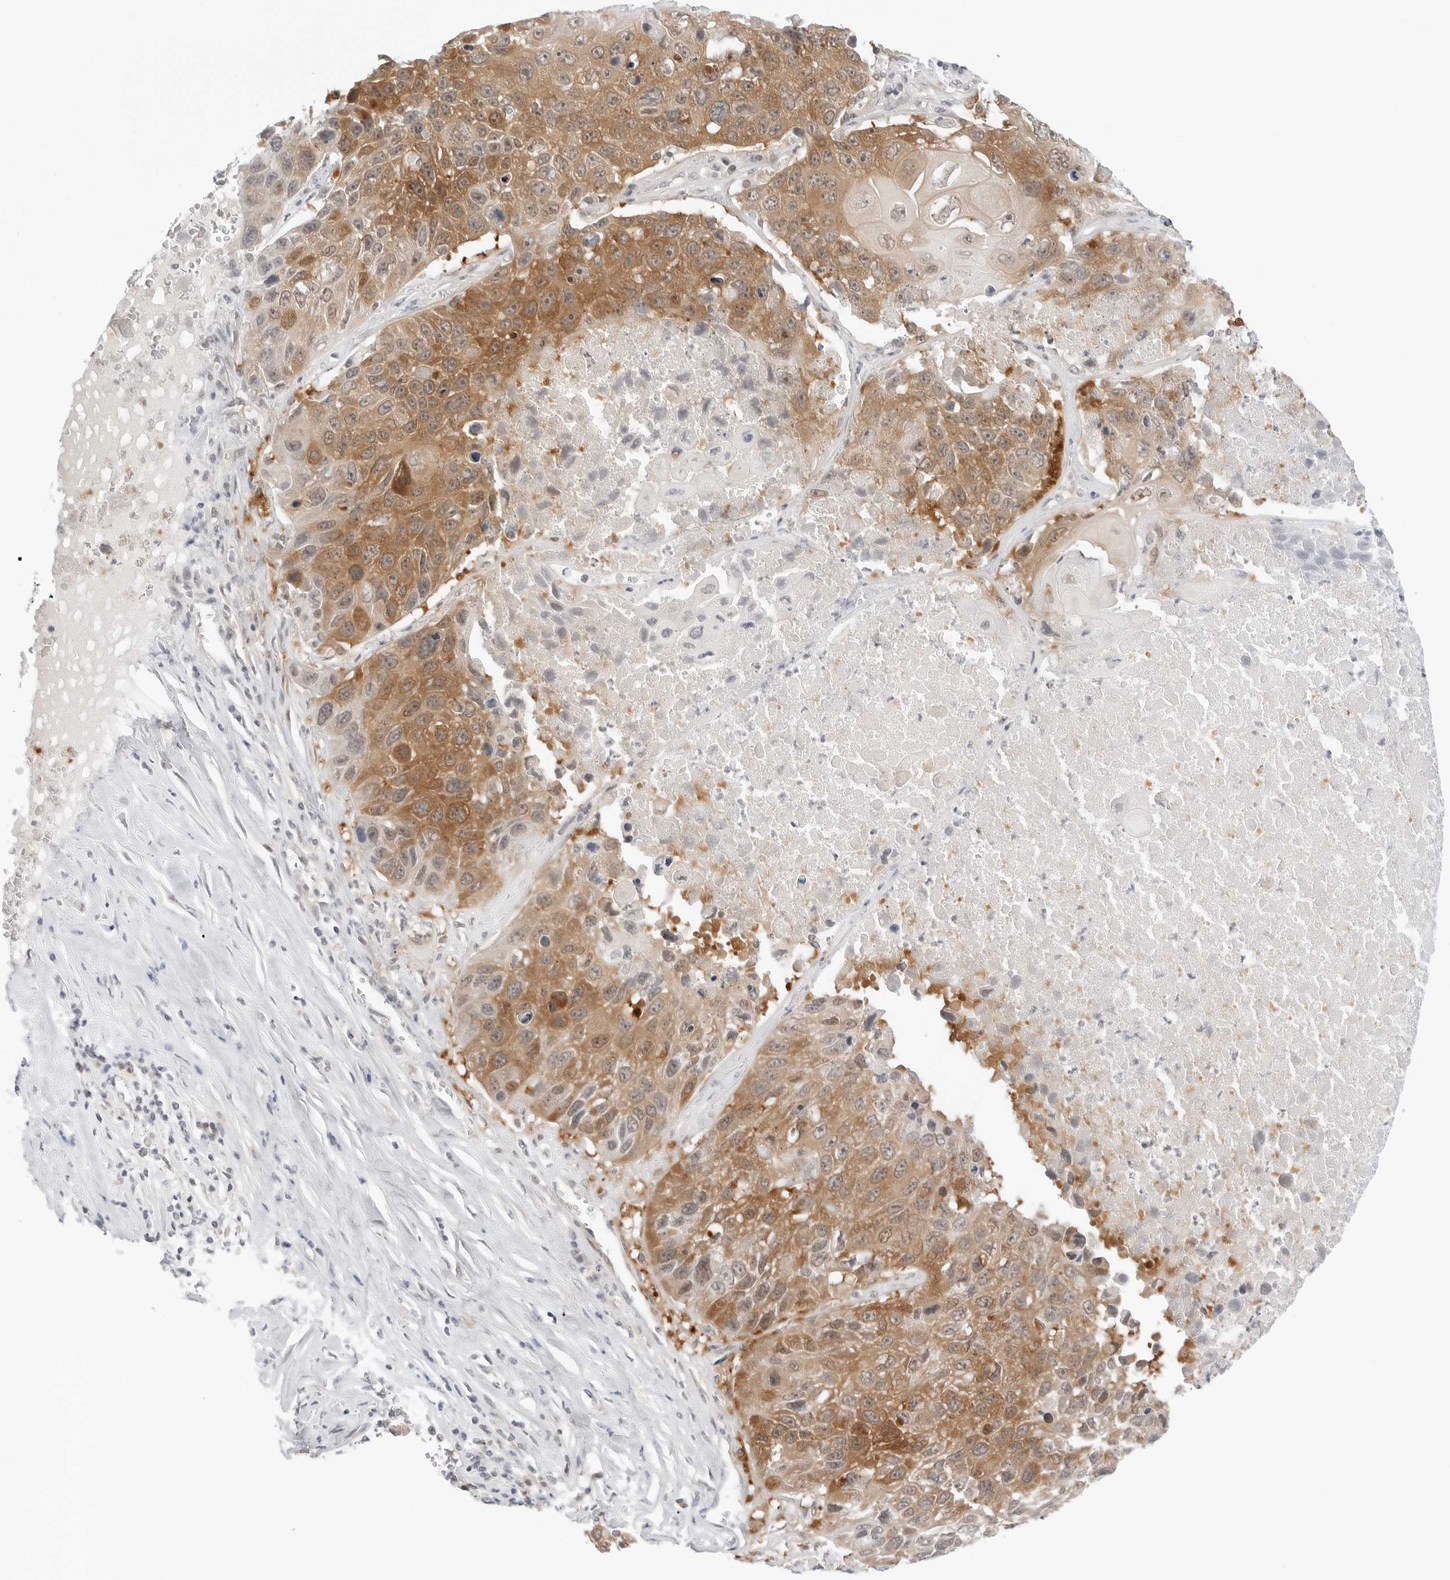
{"staining": {"intensity": "moderate", "quantity": ">75%", "location": "cytoplasmic/membranous"}, "tissue": "lung cancer", "cell_type": "Tumor cells", "image_type": "cancer", "snomed": [{"axis": "morphology", "description": "Squamous cell carcinoma, NOS"}, {"axis": "topography", "description": "Lung"}], "caption": "Immunohistochemical staining of lung squamous cell carcinoma reveals medium levels of moderate cytoplasmic/membranous positivity in approximately >75% of tumor cells.", "gene": "NUDC", "patient": {"sex": "male", "age": 61}}